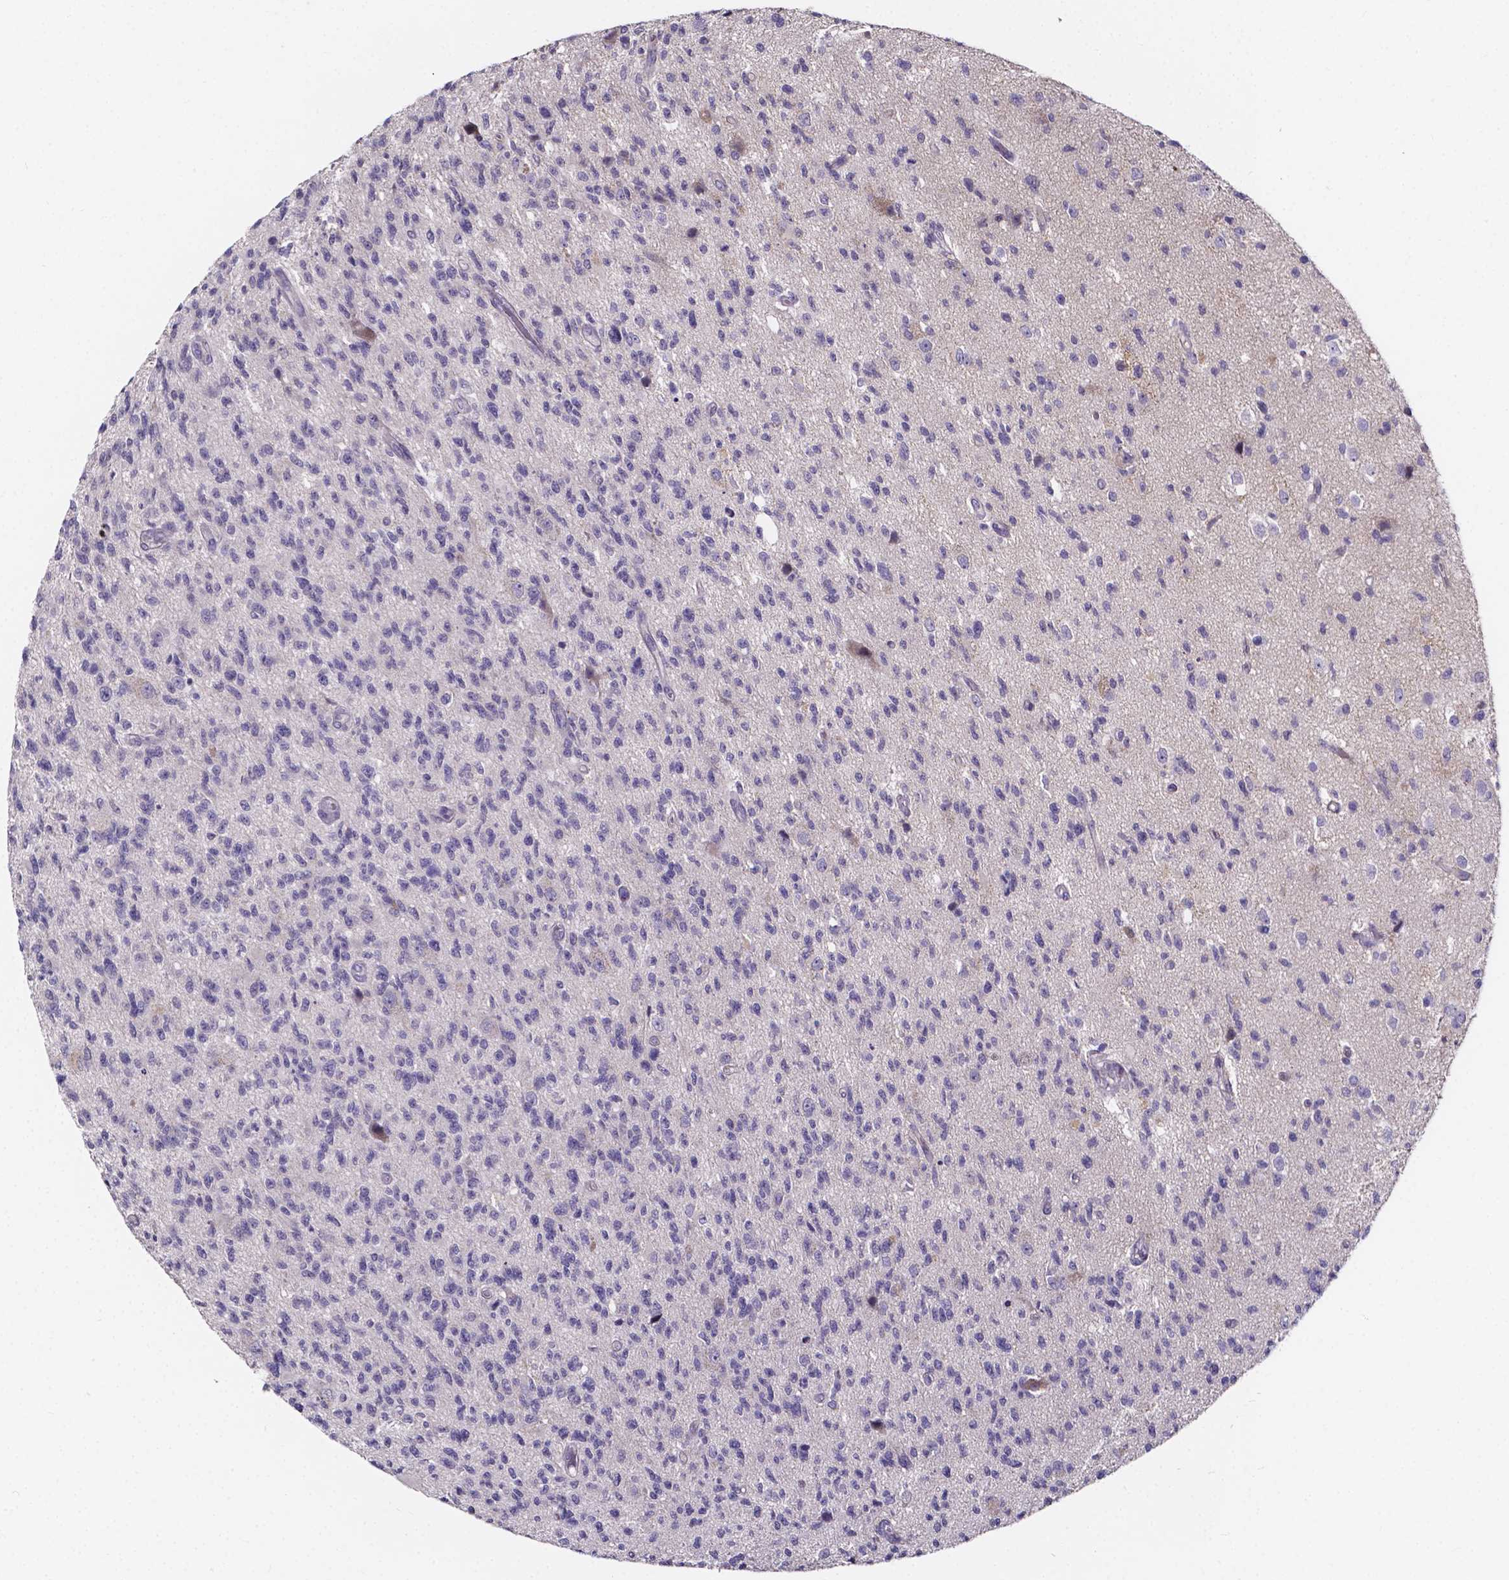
{"staining": {"intensity": "negative", "quantity": "none", "location": "none"}, "tissue": "glioma", "cell_type": "Tumor cells", "image_type": "cancer", "snomed": [{"axis": "morphology", "description": "Glioma, malignant, High grade"}, {"axis": "topography", "description": "Brain"}], "caption": "Image shows no protein staining in tumor cells of malignant glioma (high-grade) tissue.", "gene": "SPOCD1", "patient": {"sex": "male", "age": 56}}